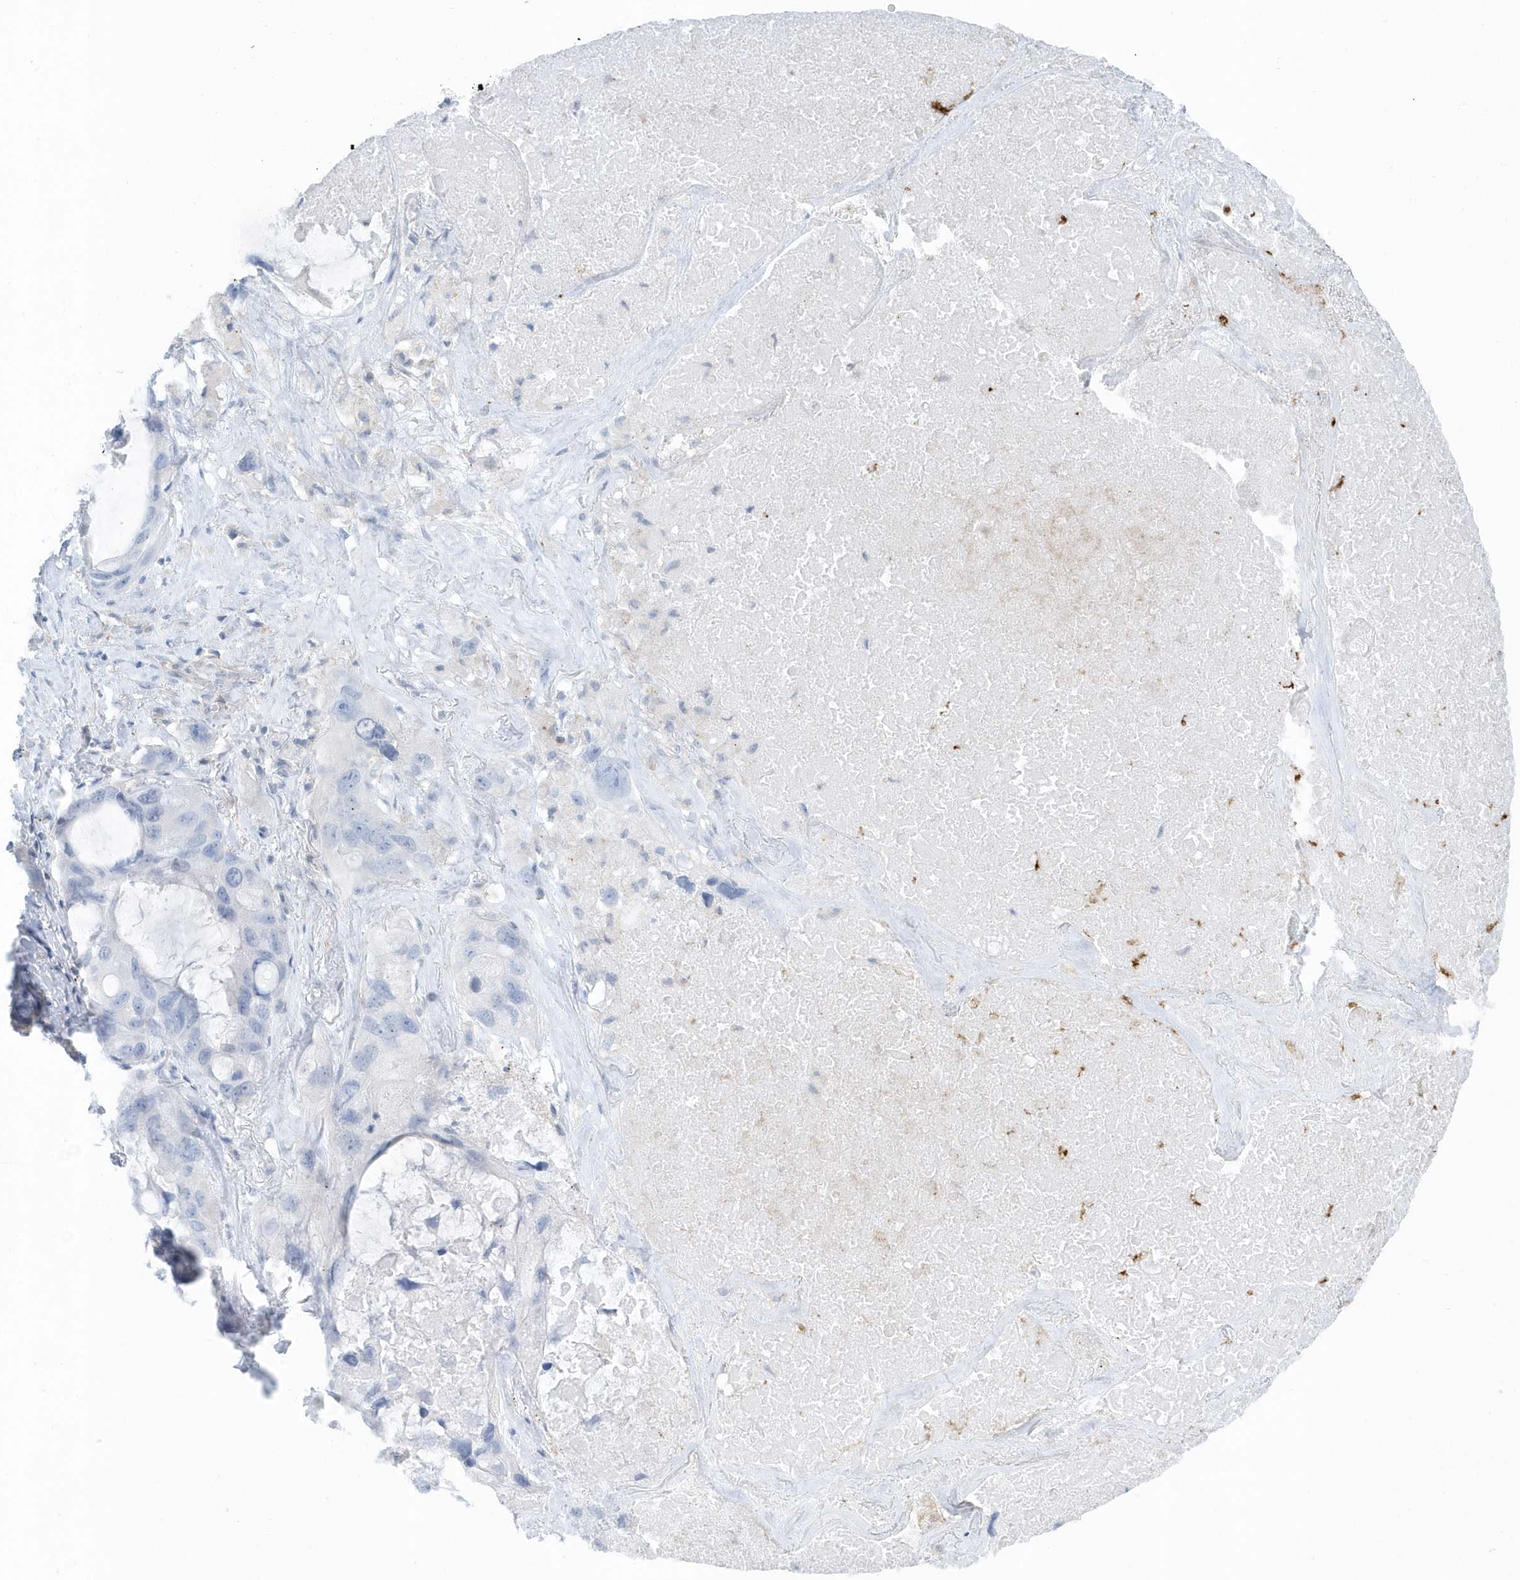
{"staining": {"intensity": "negative", "quantity": "none", "location": "none"}, "tissue": "lung cancer", "cell_type": "Tumor cells", "image_type": "cancer", "snomed": [{"axis": "morphology", "description": "Squamous cell carcinoma, NOS"}, {"axis": "topography", "description": "Lung"}], "caption": "IHC micrograph of human lung cancer (squamous cell carcinoma) stained for a protein (brown), which shows no positivity in tumor cells.", "gene": "CACNB2", "patient": {"sex": "female", "age": 73}}